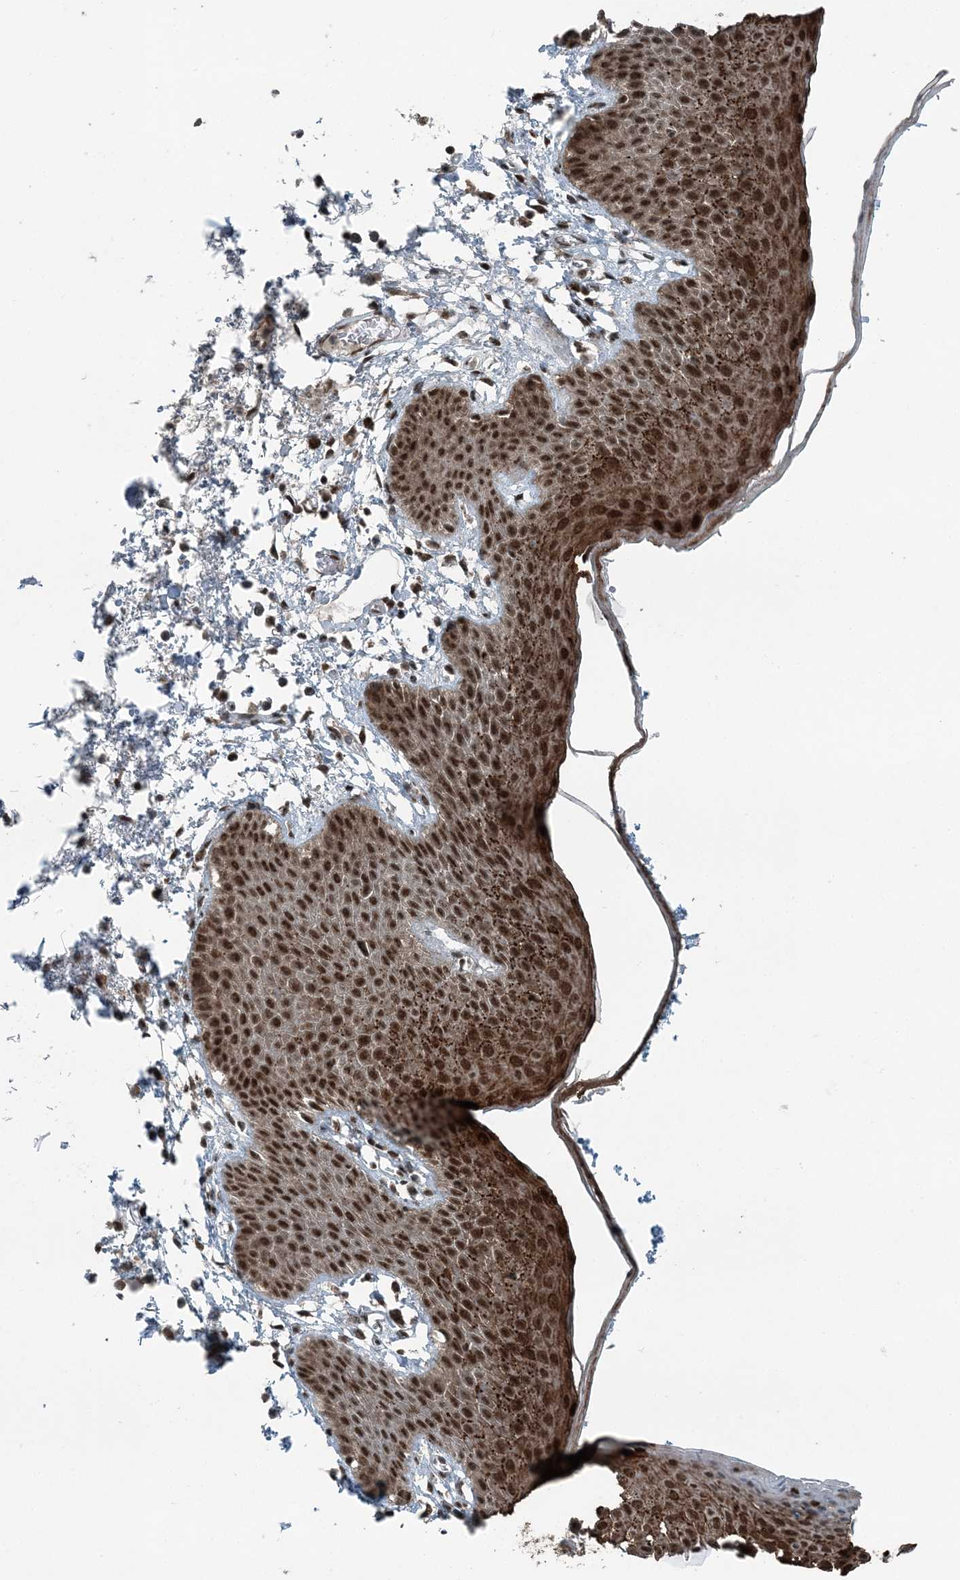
{"staining": {"intensity": "strong", "quantity": ">75%", "location": "cytoplasmic/membranous,nuclear"}, "tissue": "skin", "cell_type": "Epidermal cells", "image_type": "normal", "snomed": [{"axis": "morphology", "description": "Normal tissue, NOS"}, {"axis": "topography", "description": "Anal"}], "caption": "Epidermal cells show high levels of strong cytoplasmic/membranous,nuclear positivity in about >75% of cells in normal skin. (brown staining indicates protein expression, while blue staining denotes nuclei).", "gene": "YTHDC1", "patient": {"sex": "male", "age": 74}}